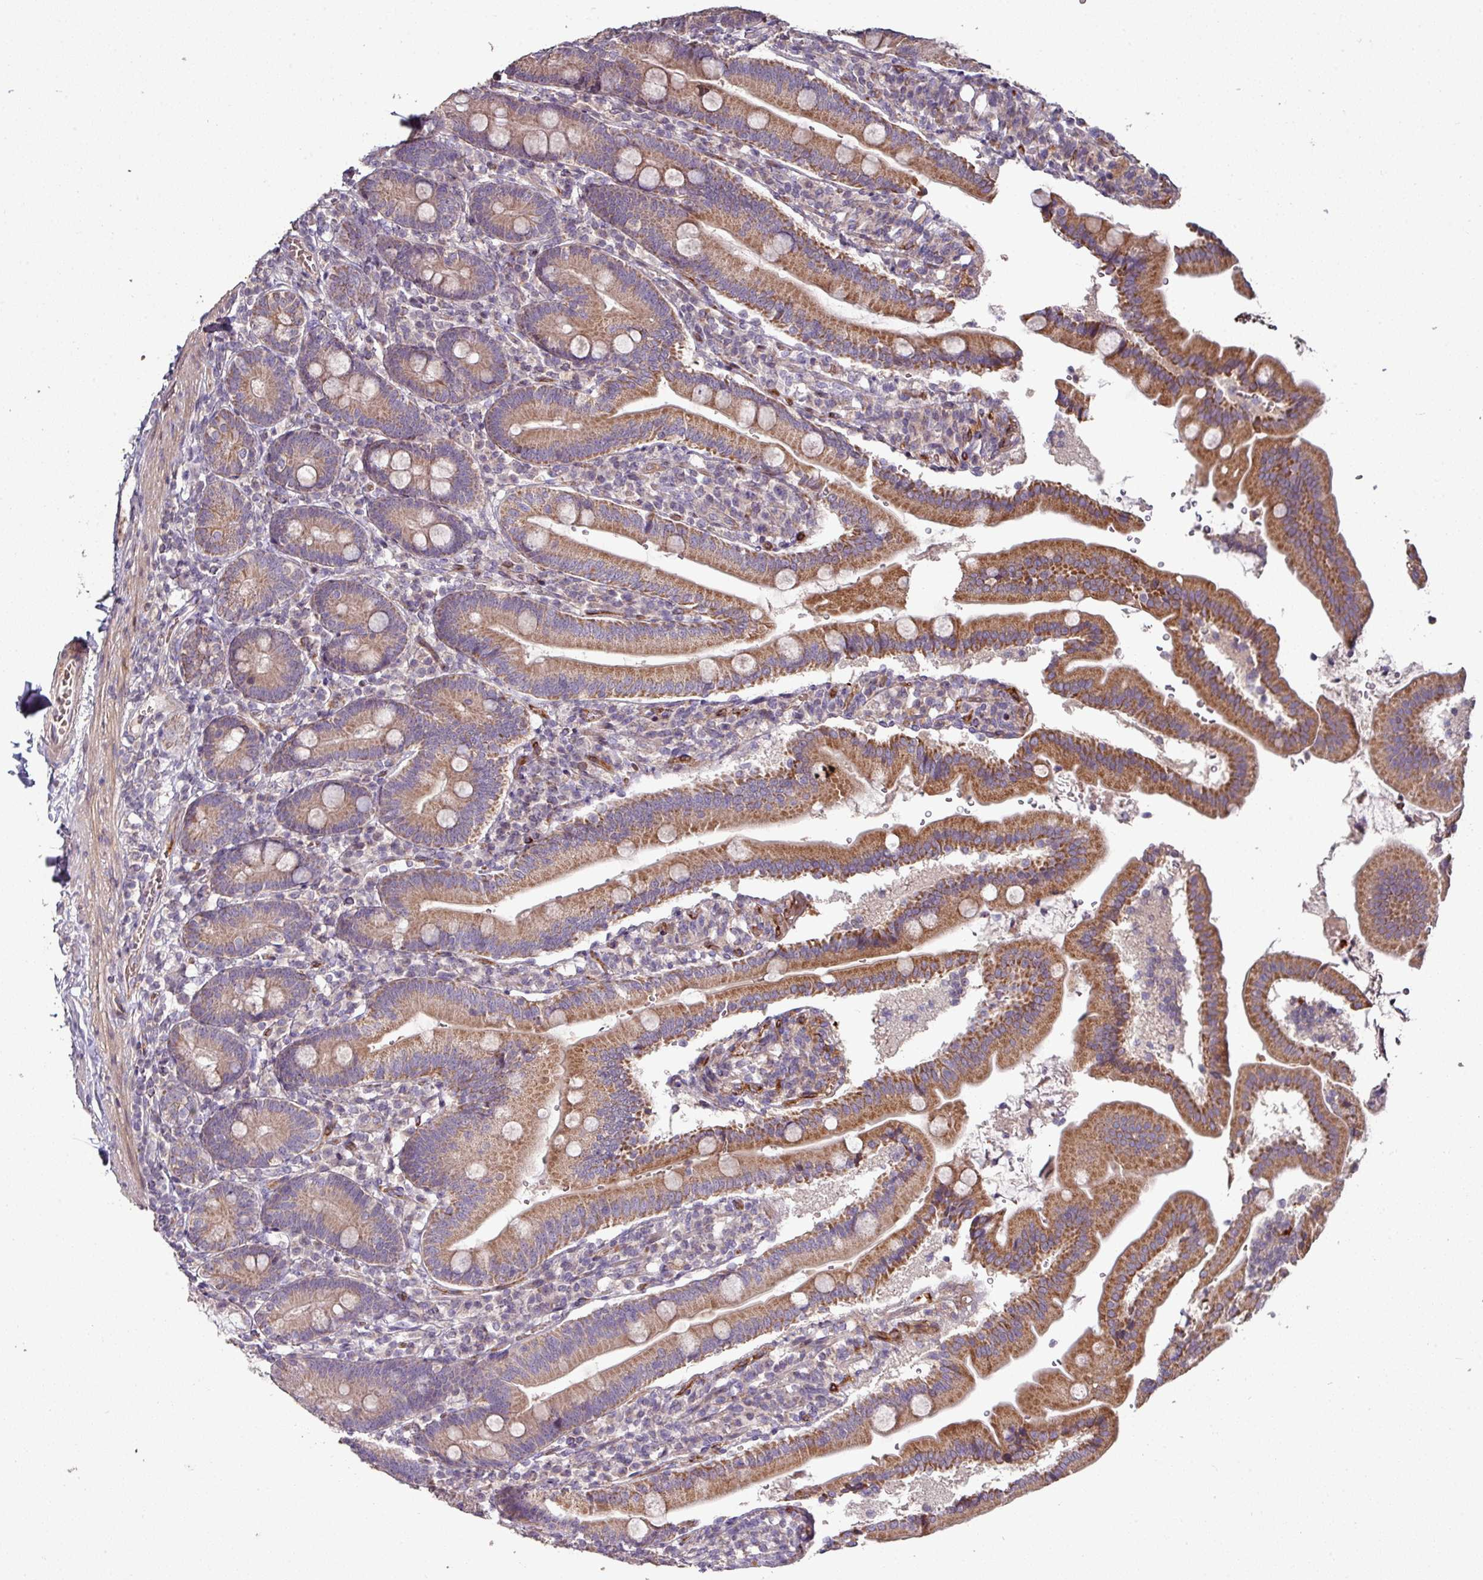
{"staining": {"intensity": "strong", "quantity": ">75%", "location": "cytoplasmic/membranous"}, "tissue": "duodenum", "cell_type": "Glandular cells", "image_type": "normal", "snomed": [{"axis": "morphology", "description": "Normal tissue, NOS"}, {"axis": "topography", "description": "Duodenum"}], "caption": "Brown immunohistochemical staining in unremarkable duodenum exhibits strong cytoplasmic/membranous staining in about >75% of glandular cells.", "gene": "RPL23A", "patient": {"sex": "female", "age": 67}}